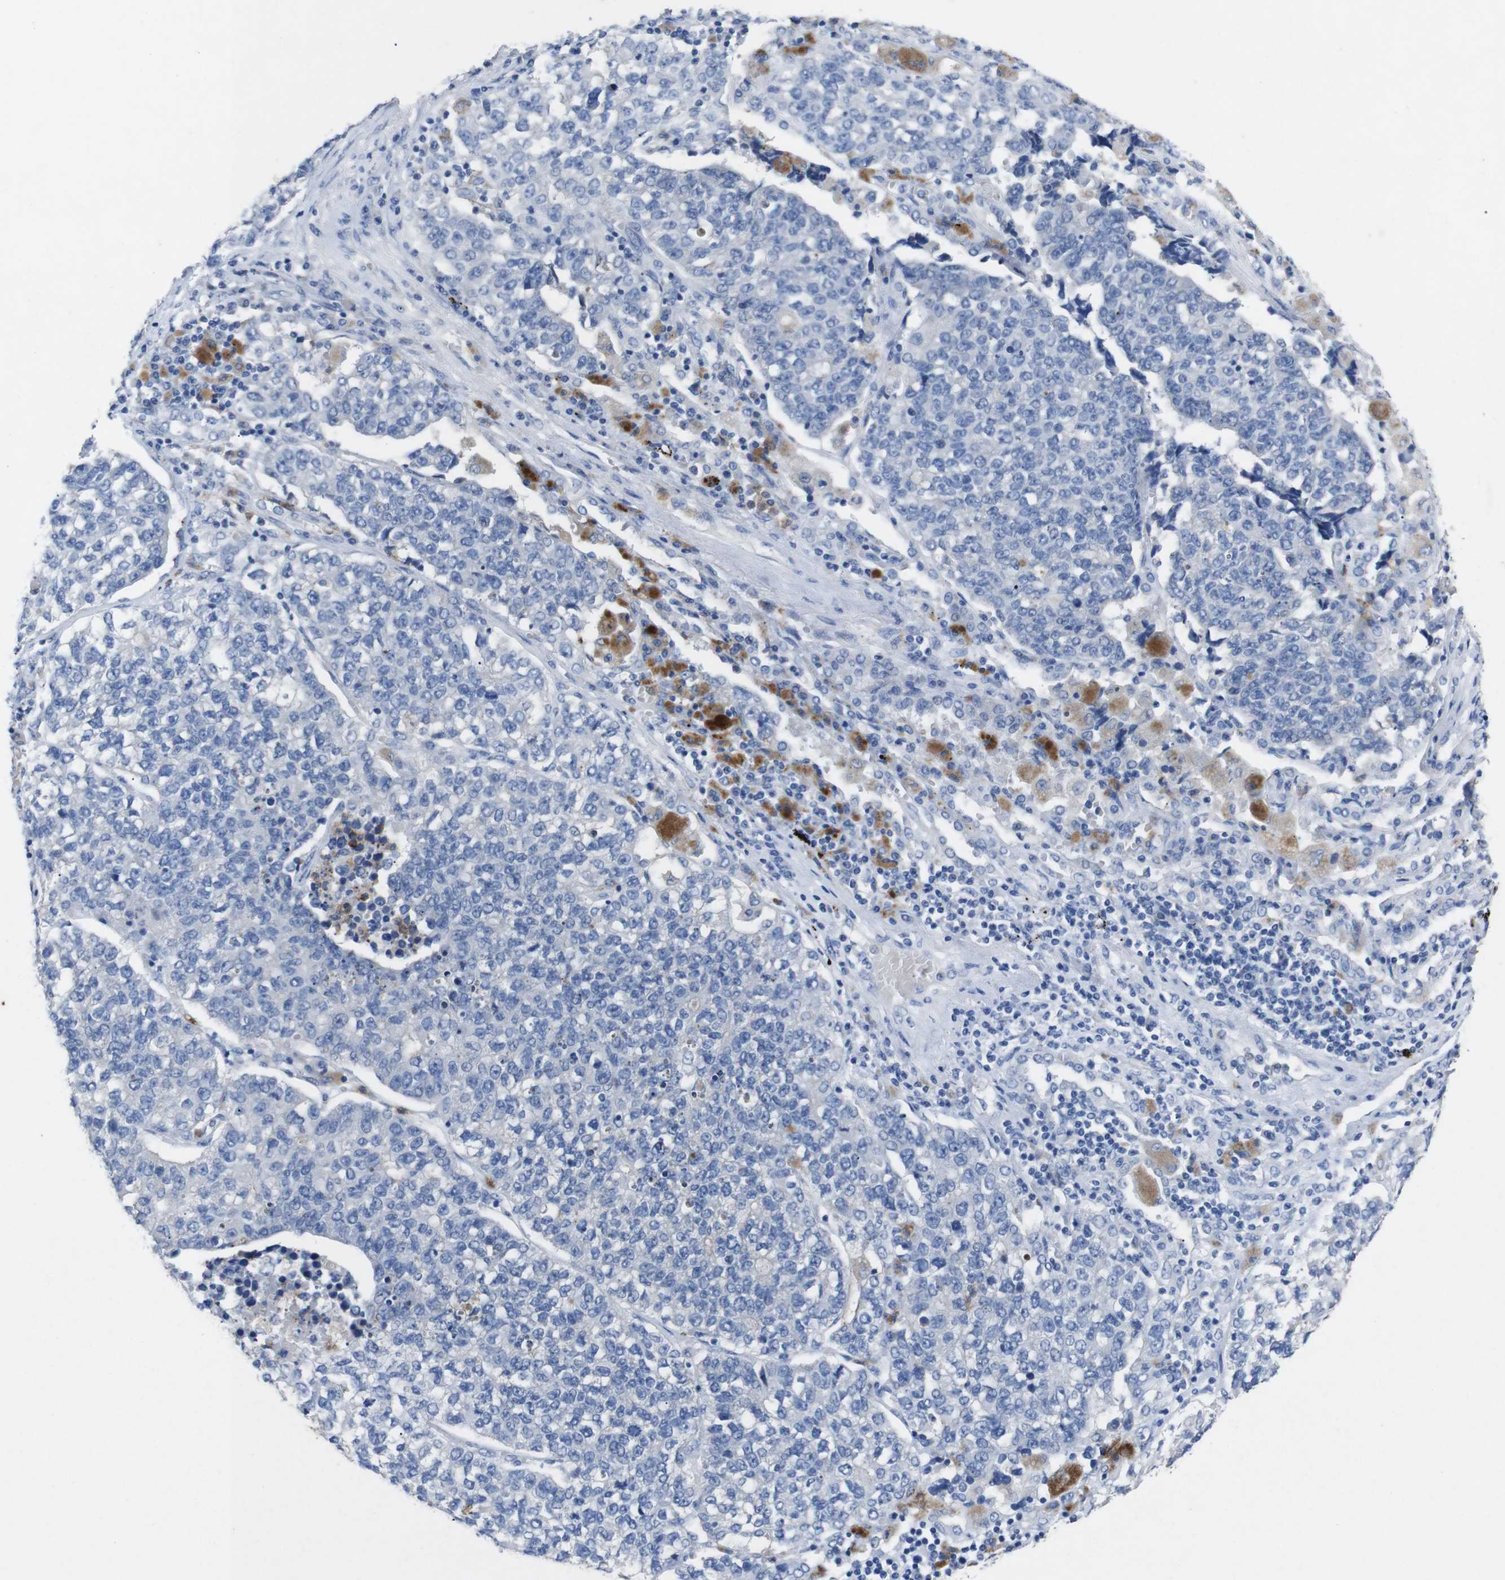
{"staining": {"intensity": "negative", "quantity": "none", "location": "none"}, "tissue": "lung cancer", "cell_type": "Tumor cells", "image_type": "cancer", "snomed": [{"axis": "morphology", "description": "Adenocarcinoma, NOS"}, {"axis": "topography", "description": "Lung"}], "caption": "This is an IHC micrograph of lung cancer. There is no positivity in tumor cells.", "gene": "GJB2", "patient": {"sex": "male", "age": 49}}